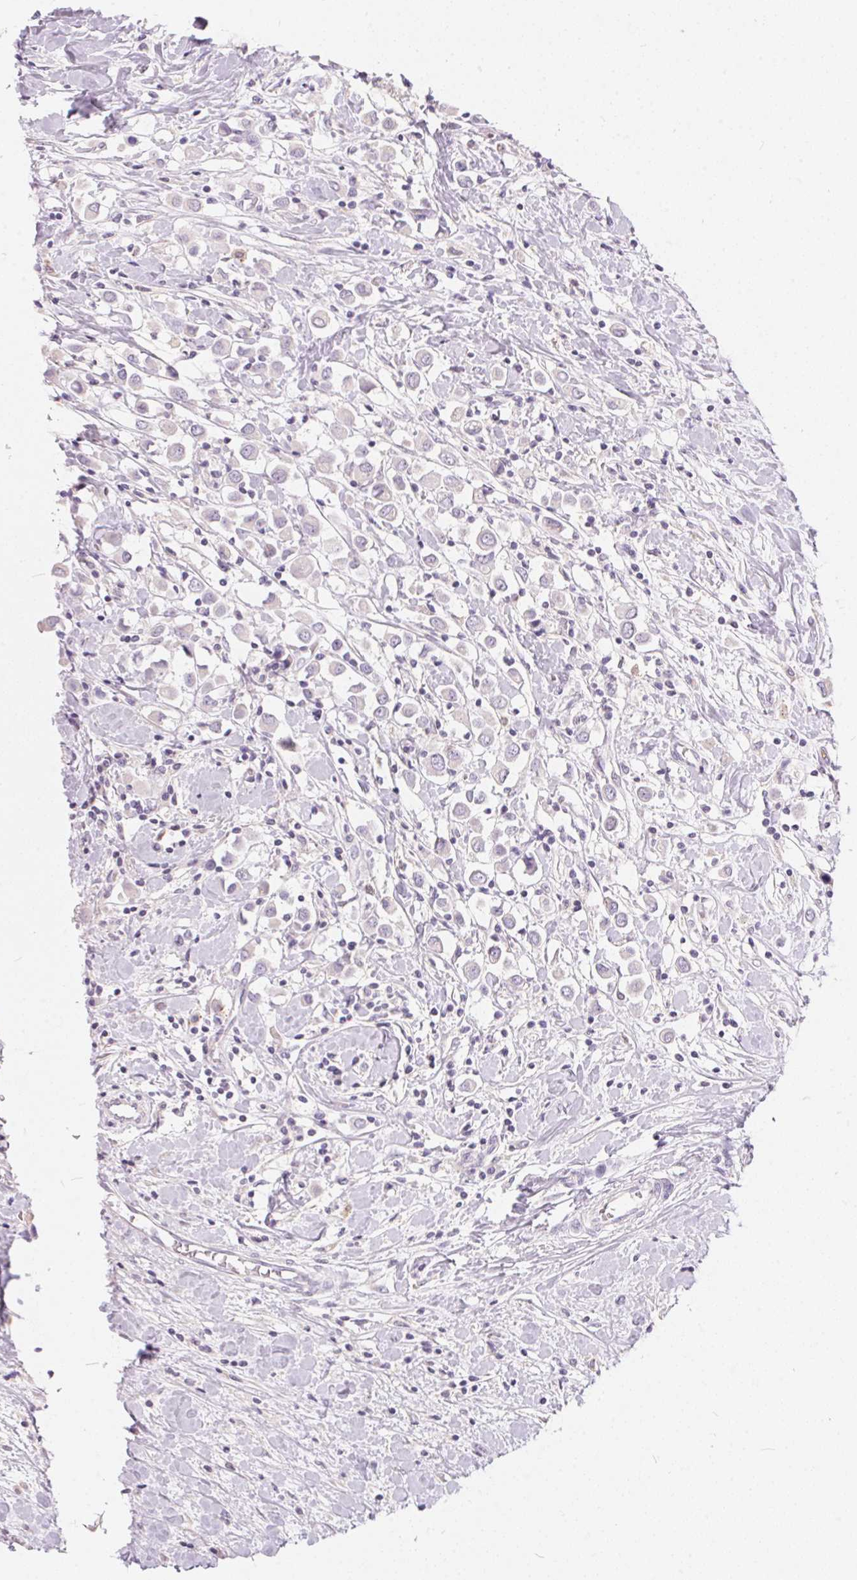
{"staining": {"intensity": "negative", "quantity": "none", "location": "none"}, "tissue": "breast cancer", "cell_type": "Tumor cells", "image_type": "cancer", "snomed": [{"axis": "morphology", "description": "Duct carcinoma"}, {"axis": "topography", "description": "Breast"}], "caption": "High magnification brightfield microscopy of breast infiltrating ductal carcinoma stained with DAB (brown) and counterstained with hematoxylin (blue): tumor cells show no significant expression. The staining is performed using DAB brown chromogen with nuclei counter-stained in using hematoxylin.", "gene": "SERPINB1", "patient": {"sex": "female", "age": 61}}